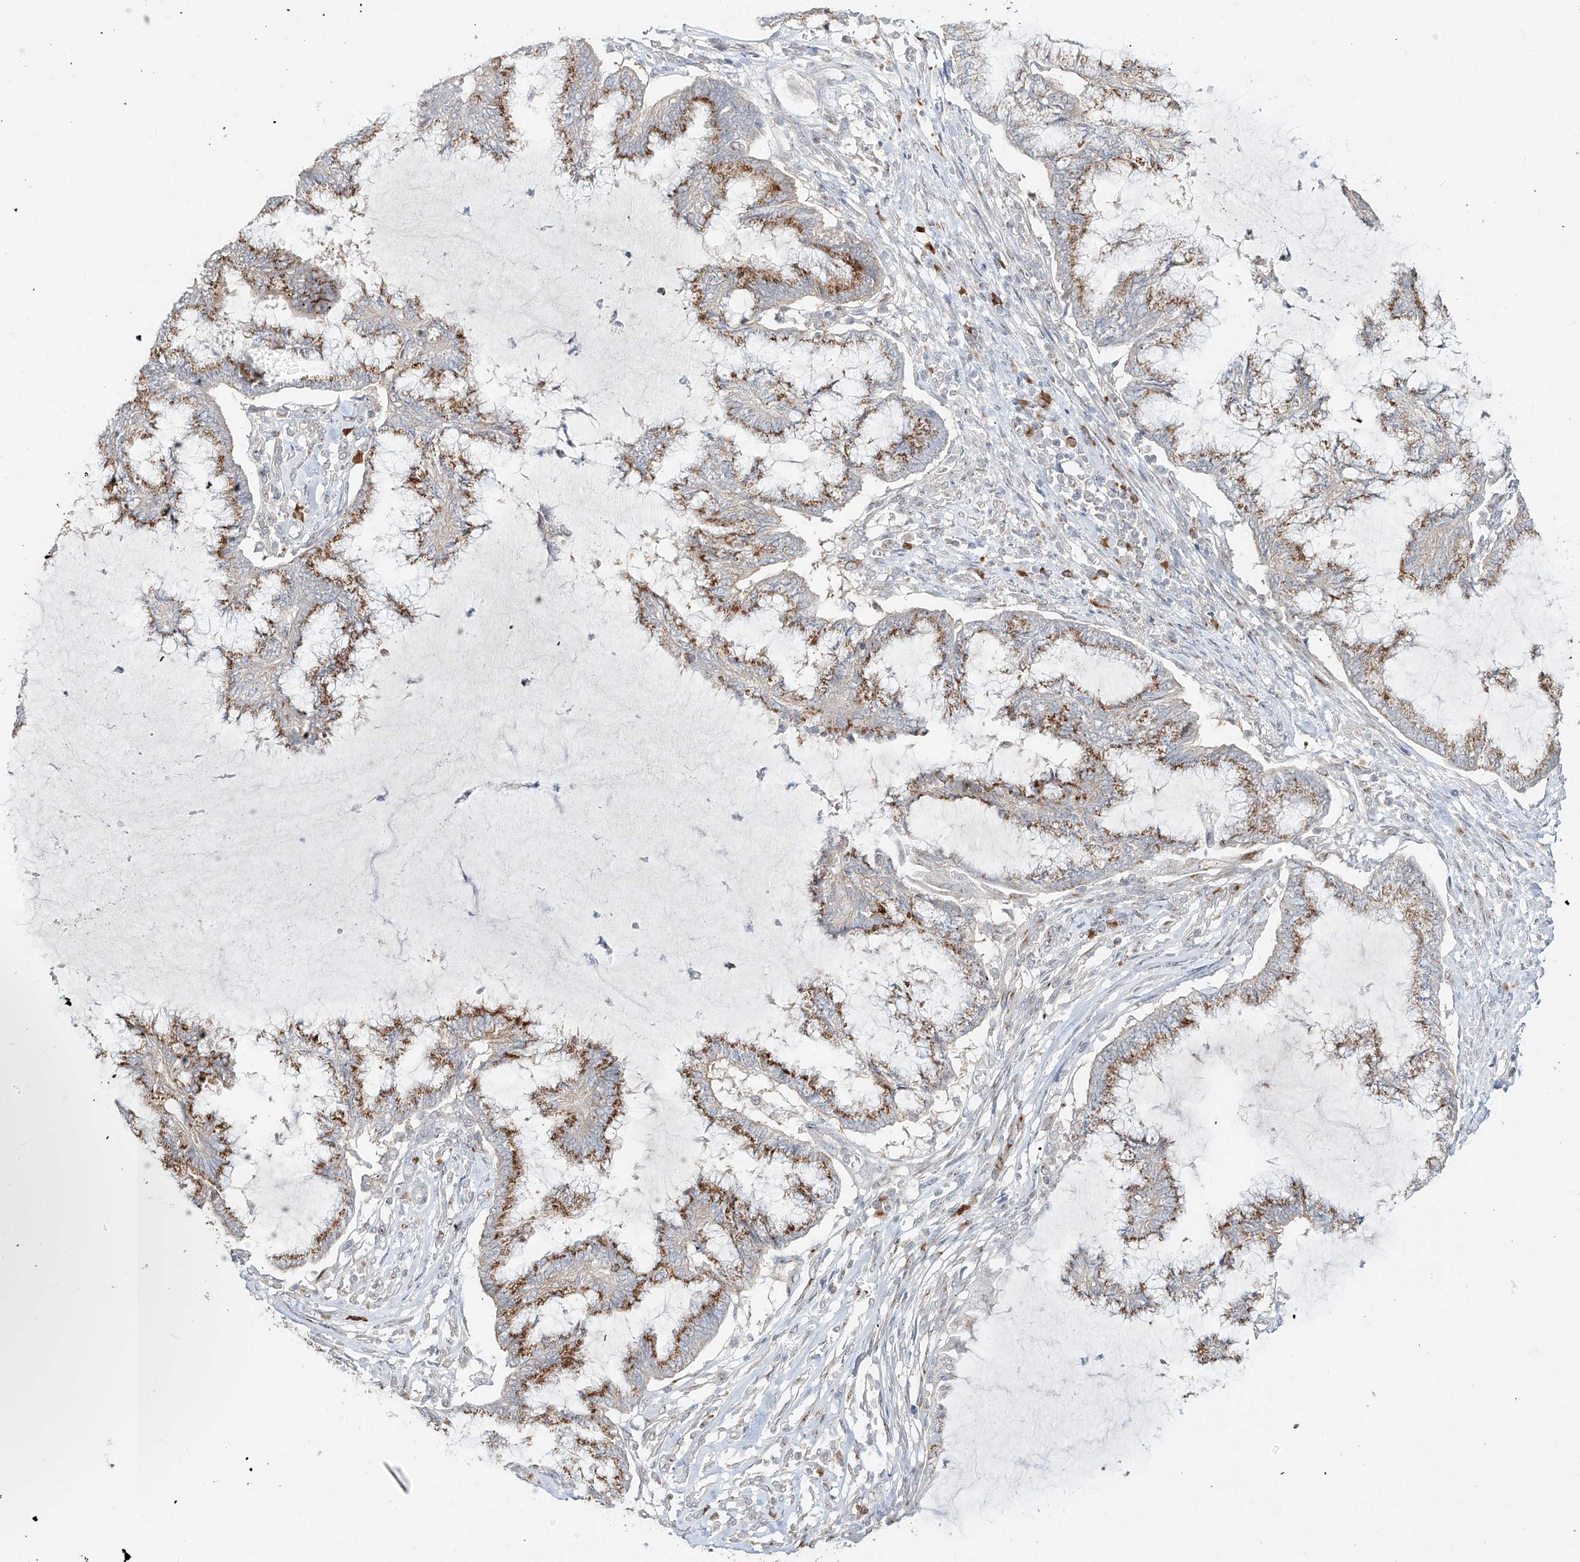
{"staining": {"intensity": "moderate", "quantity": ">75%", "location": "cytoplasmic/membranous"}, "tissue": "endometrial cancer", "cell_type": "Tumor cells", "image_type": "cancer", "snomed": [{"axis": "morphology", "description": "Adenocarcinoma, NOS"}, {"axis": "topography", "description": "Endometrium"}], "caption": "Tumor cells exhibit medium levels of moderate cytoplasmic/membranous staining in approximately >75% of cells in adenocarcinoma (endometrial).", "gene": "BSDC1", "patient": {"sex": "female", "age": 86}}